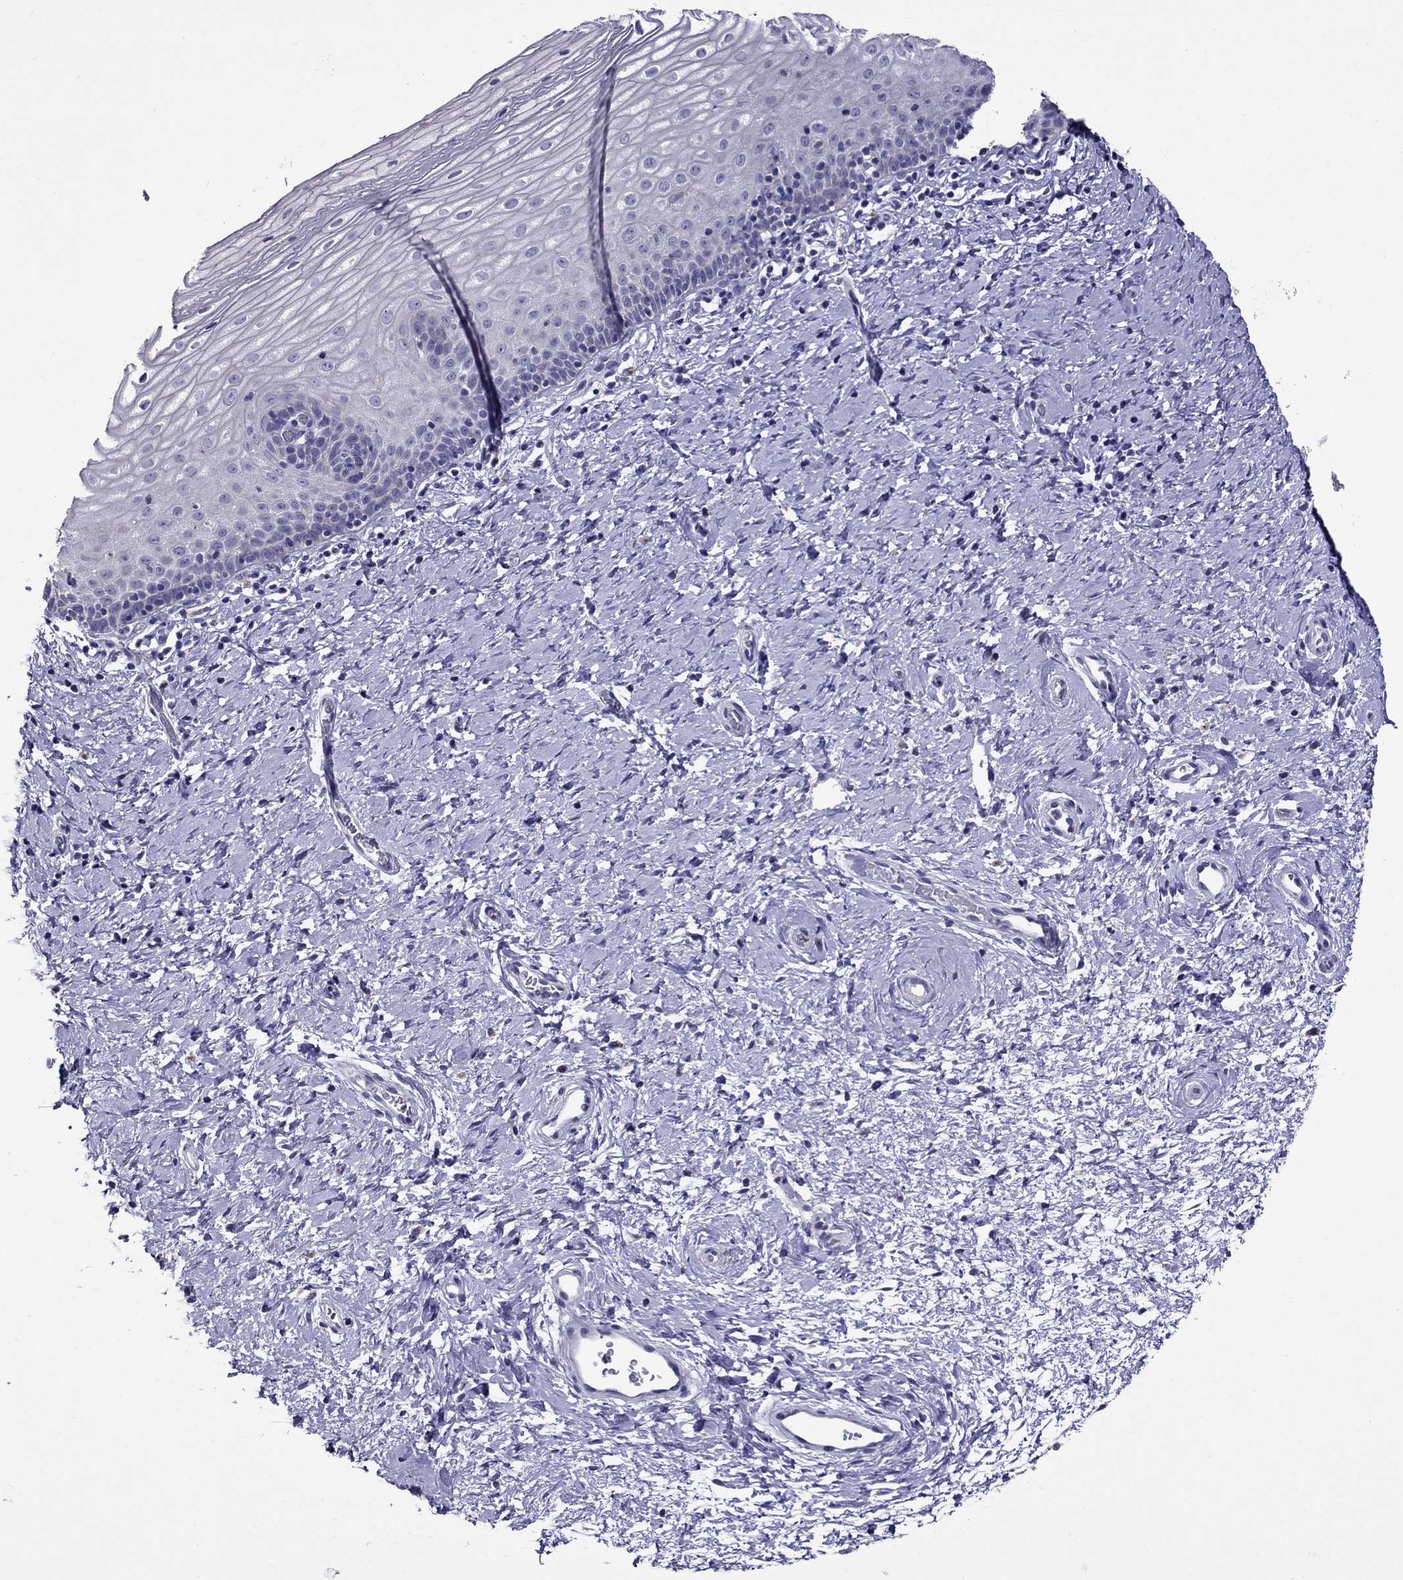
{"staining": {"intensity": "negative", "quantity": "none", "location": "none"}, "tissue": "cervix", "cell_type": "Glandular cells", "image_type": "normal", "snomed": [{"axis": "morphology", "description": "Normal tissue, NOS"}, {"axis": "topography", "description": "Cervix"}], "caption": "The IHC histopathology image has no significant expression in glandular cells of cervix. Brightfield microscopy of IHC stained with DAB (3,3'-diaminobenzidine) (brown) and hematoxylin (blue), captured at high magnification.", "gene": "OXCT2", "patient": {"sex": "female", "age": 37}}